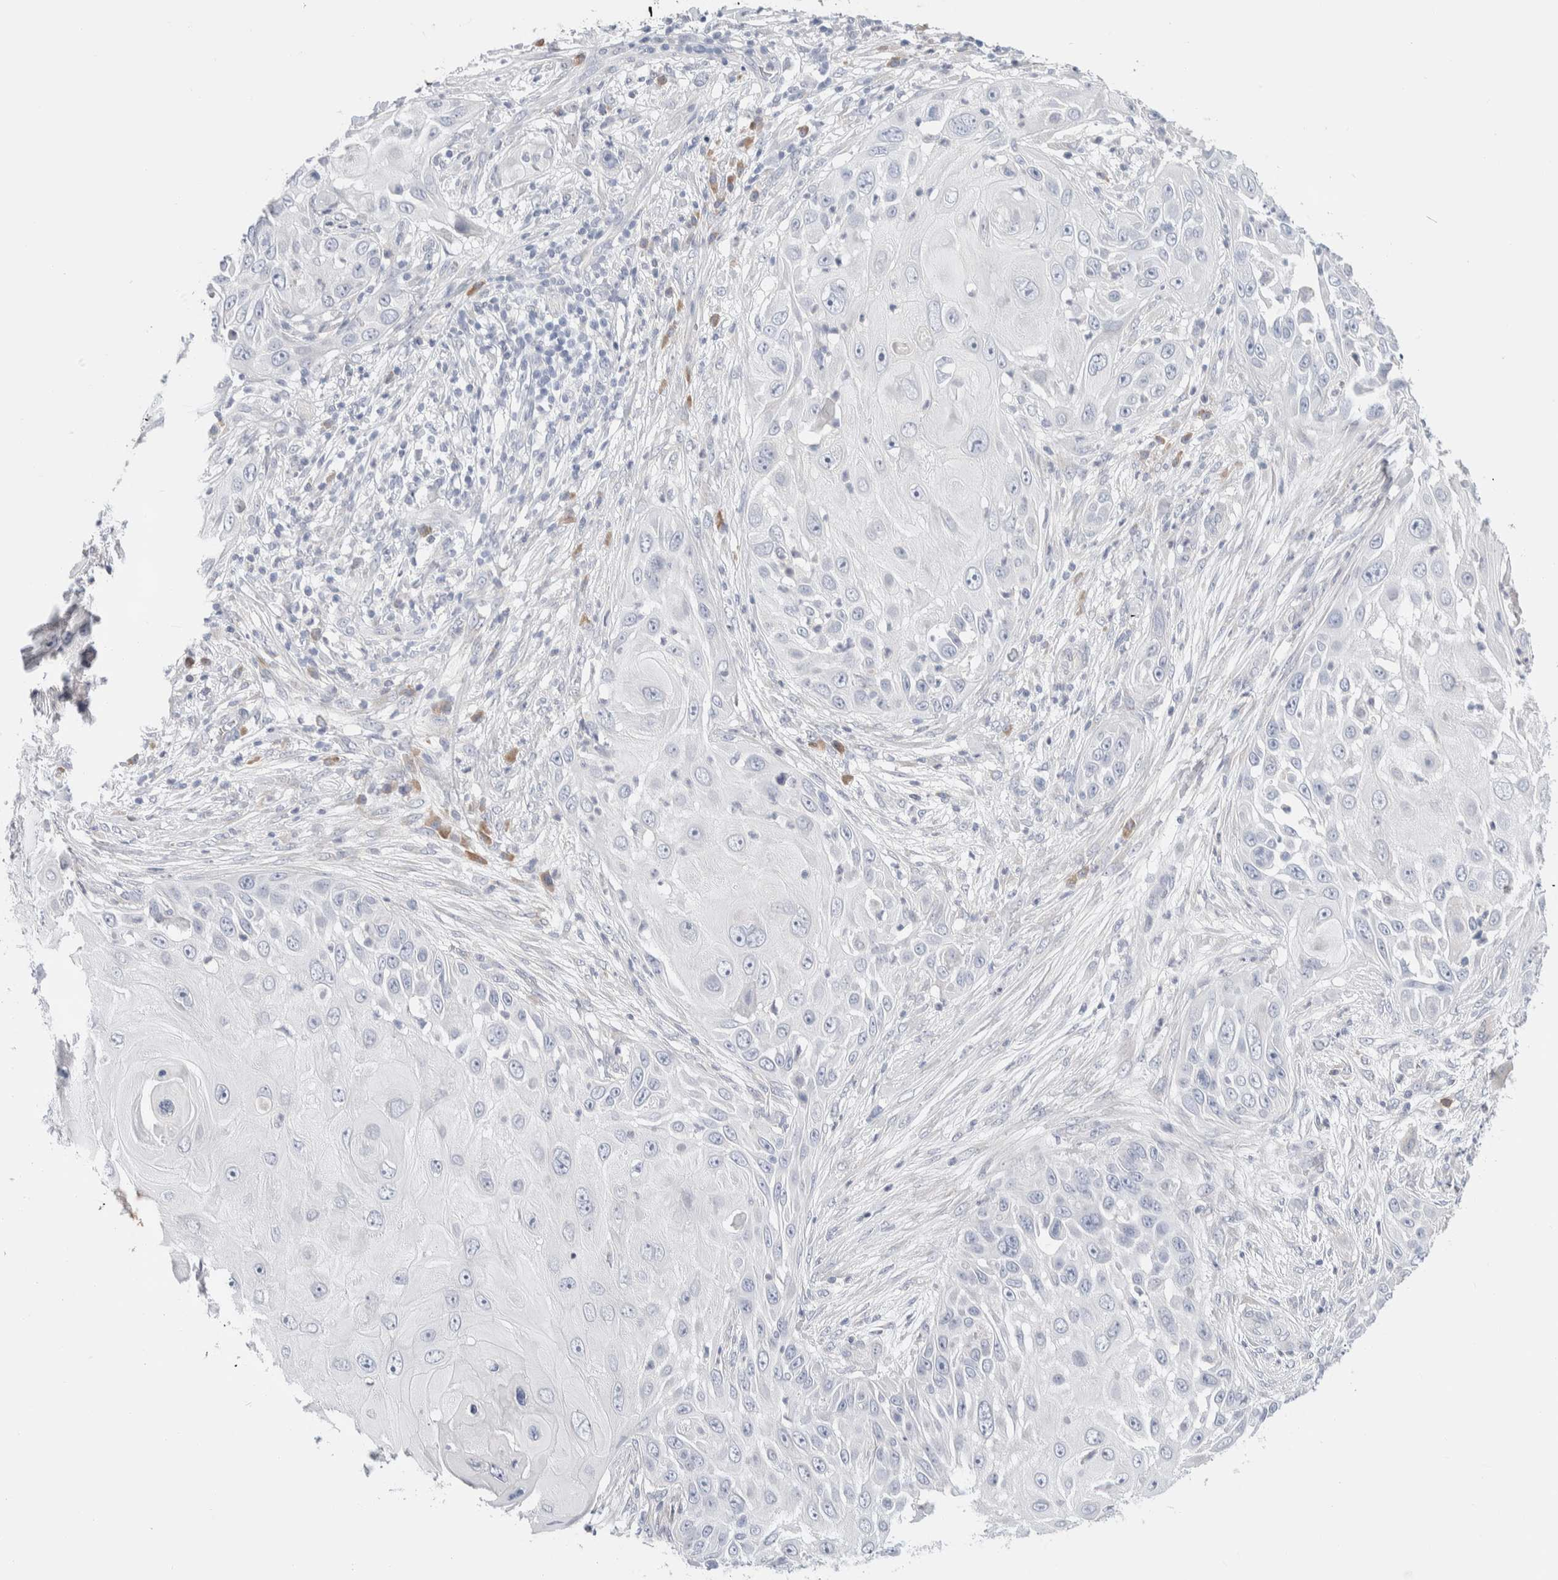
{"staining": {"intensity": "negative", "quantity": "none", "location": "none"}, "tissue": "skin cancer", "cell_type": "Tumor cells", "image_type": "cancer", "snomed": [{"axis": "morphology", "description": "Squamous cell carcinoma, NOS"}, {"axis": "topography", "description": "Skin"}], "caption": "This micrograph is of skin squamous cell carcinoma stained with IHC to label a protein in brown with the nuclei are counter-stained blue. There is no expression in tumor cells.", "gene": "RUSF1", "patient": {"sex": "female", "age": 44}}